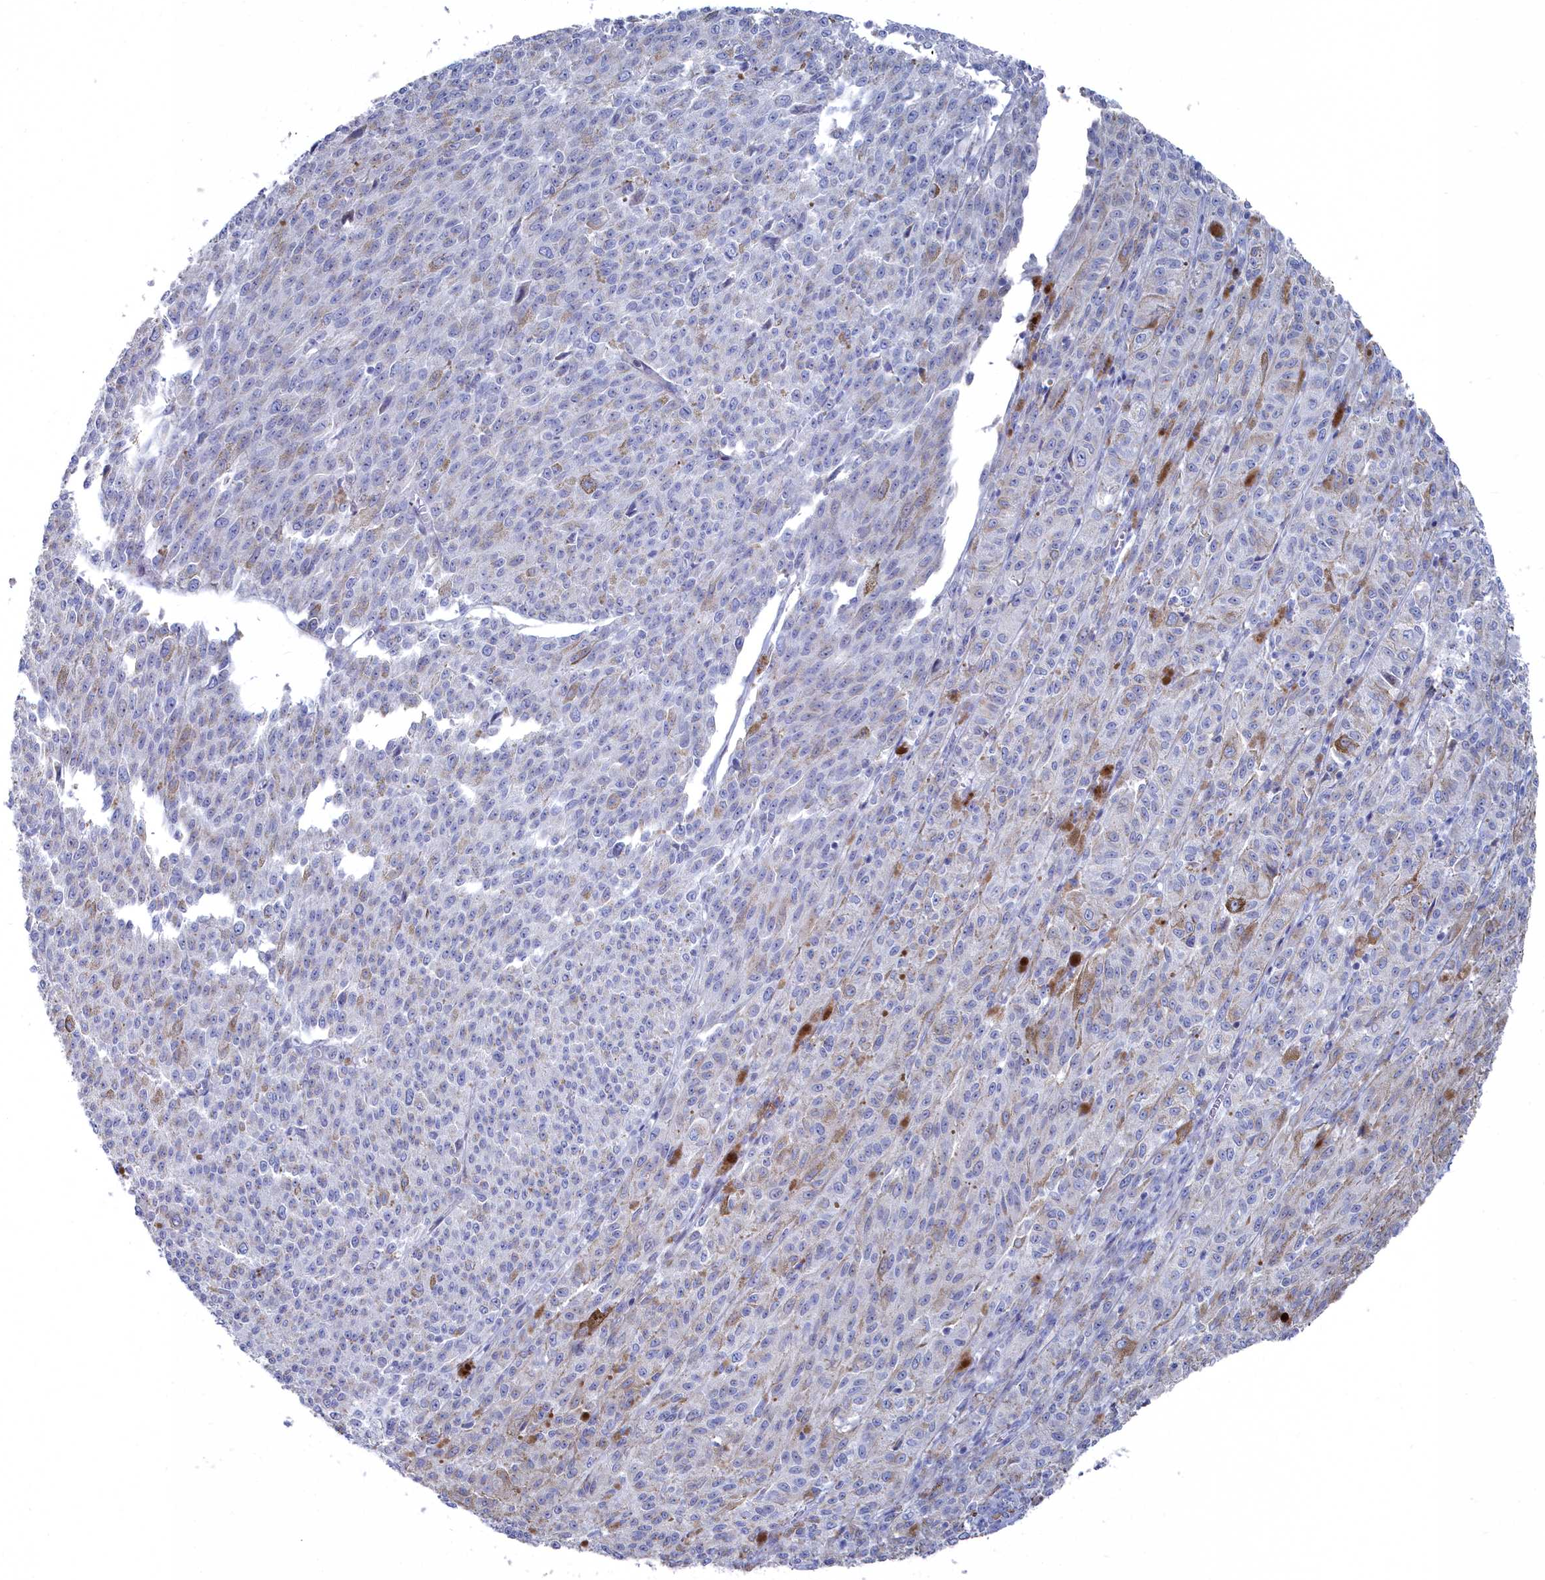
{"staining": {"intensity": "negative", "quantity": "none", "location": "none"}, "tissue": "melanoma", "cell_type": "Tumor cells", "image_type": "cancer", "snomed": [{"axis": "morphology", "description": "Malignant melanoma, NOS"}, {"axis": "topography", "description": "Skin"}], "caption": "Immunohistochemical staining of human malignant melanoma shows no significant staining in tumor cells.", "gene": "SHISAL2A", "patient": {"sex": "female", "age": 52}}